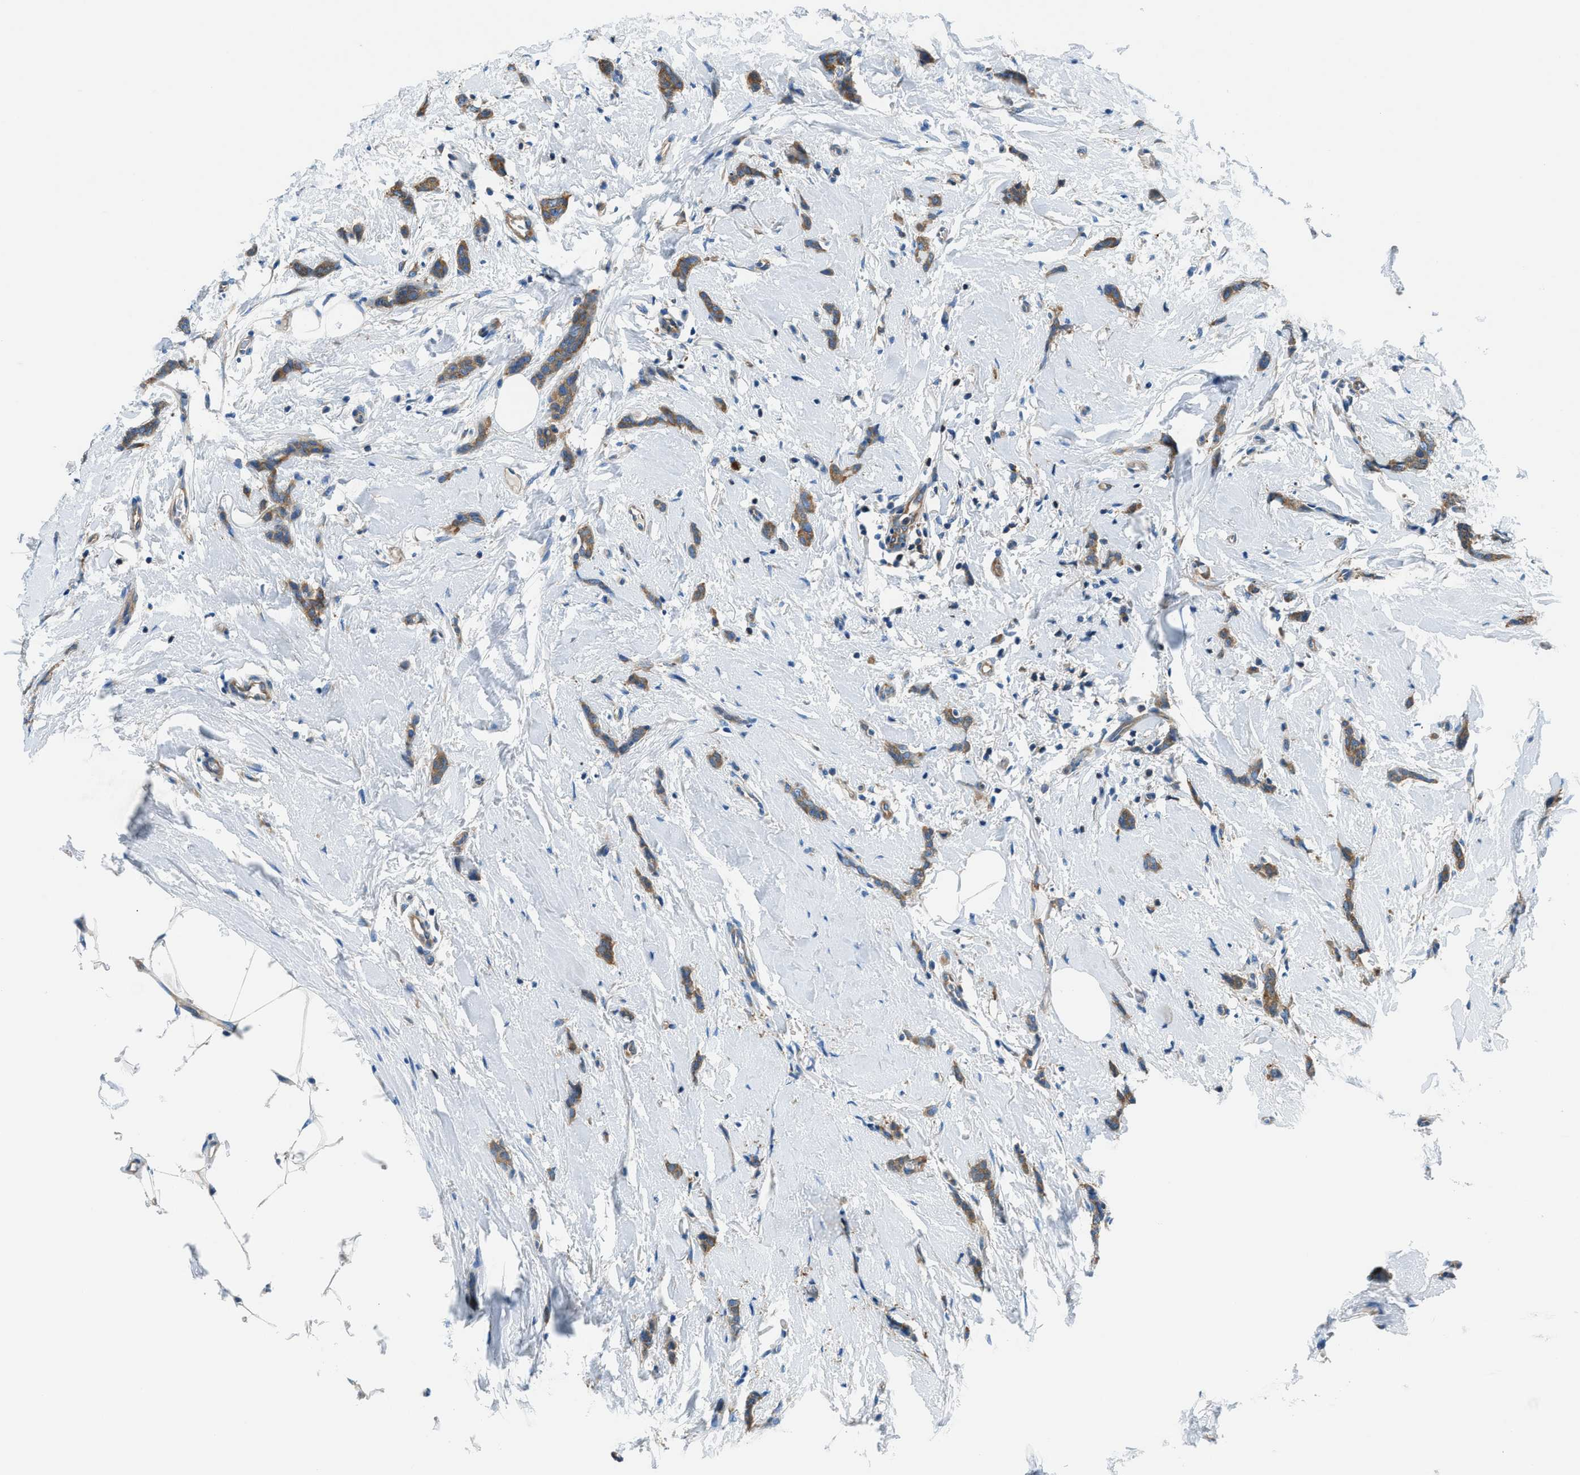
{"staining": {"intensity": "moderate", "quantity": ">75%", "location": "cytoplasmic/membranous"}, "tissue": "breast cancer", "cell_type": "Tumor cells", "image_type": "cancer", "snomed": [{"axis": "morphology", "description": "Lobular carcinoma"}, {"axis": "topography", "description": "Skin"}, {"axis": "topography", "description": "Breast"}], "caption": "An immunohistochemistry photomicrograph of tumor tissue is shown. Protein staining in brown labels moderate cytoplasmic/membranous positivity in lobular carcinoma (breast) within tumor cells.", "gene": "SARS1", "patient": {"sex": "female", "age": 46}}